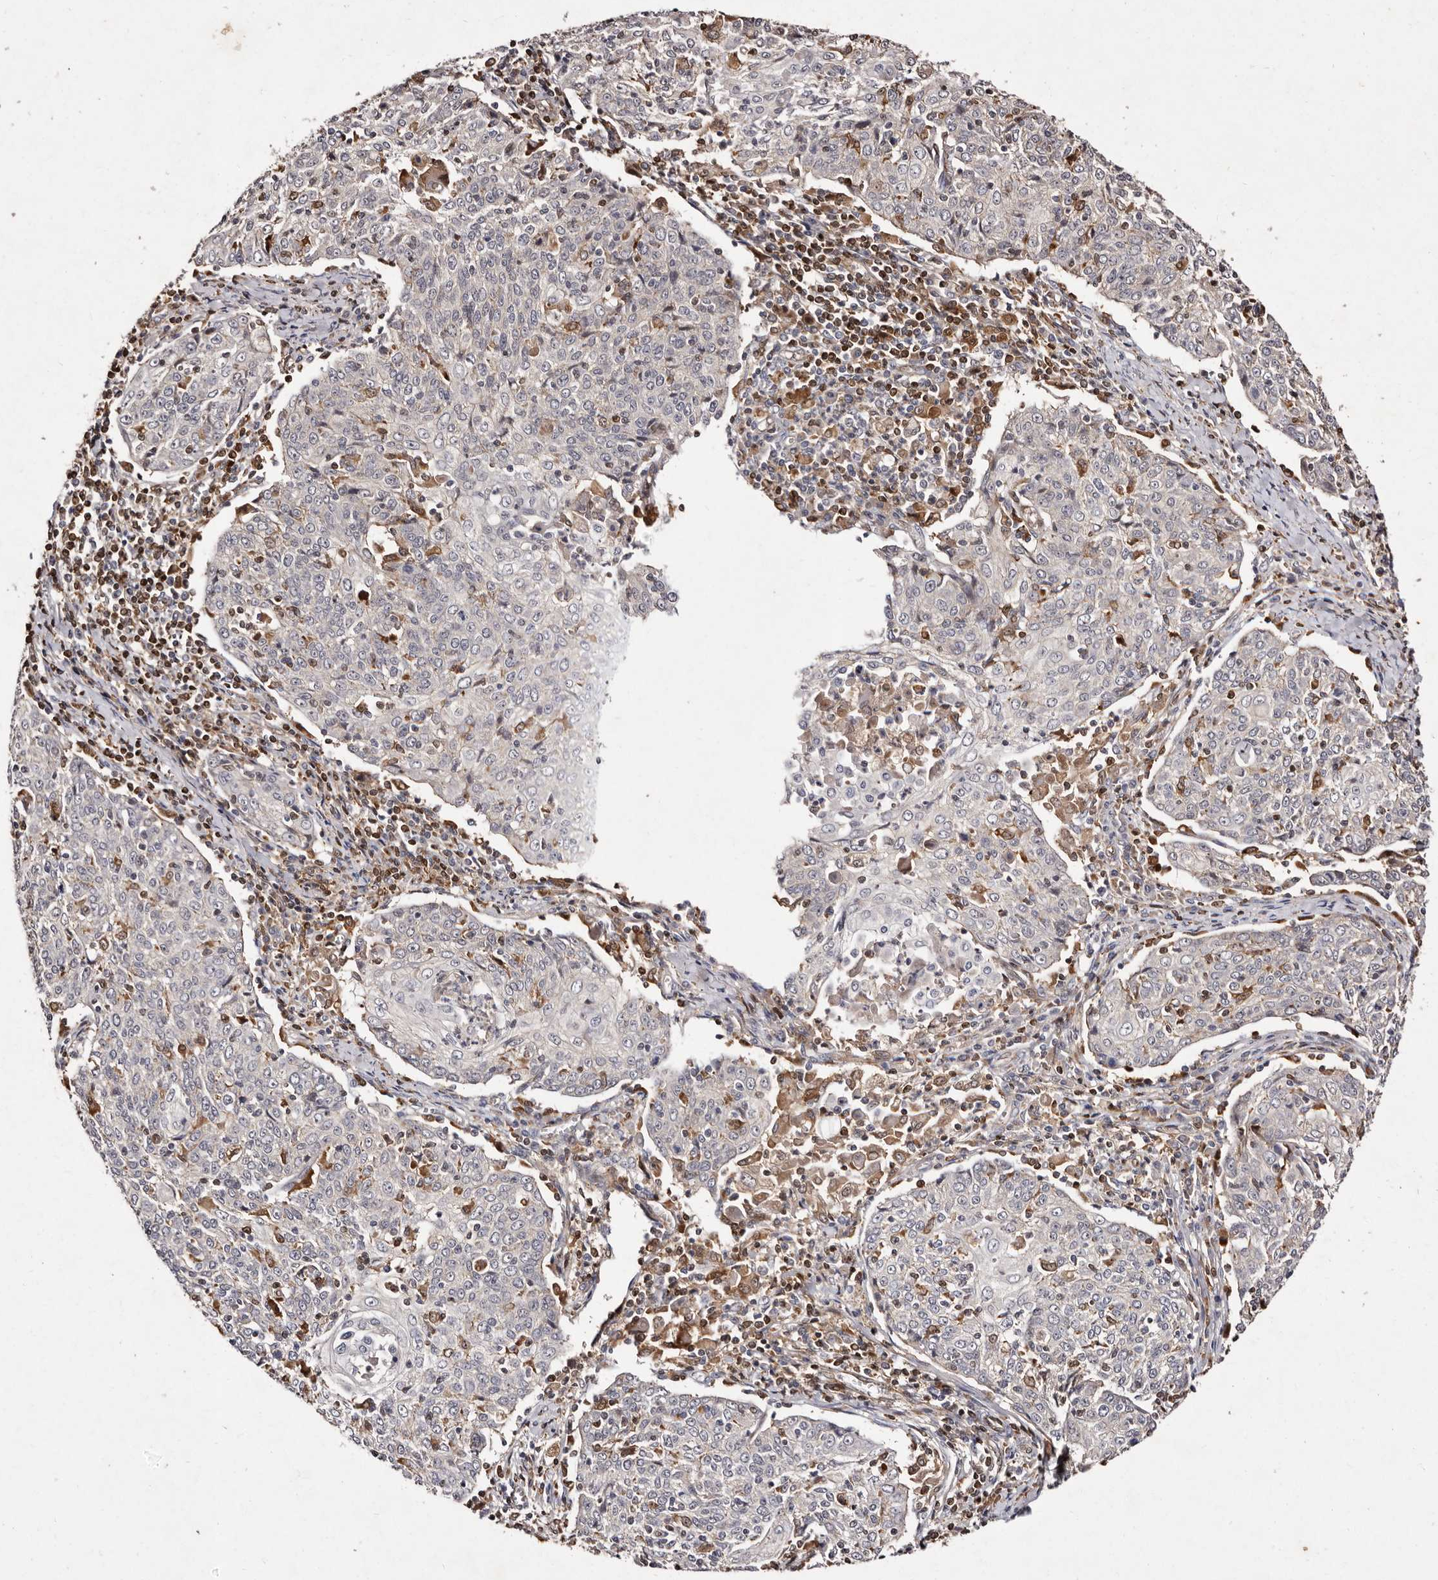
{"staining": {"intensity": "negative", "quantity": "none", "location": "none"}, "tissue": "cervical cancer", "cell_type": "Tumor cells", "image_type": "cancer", "snomed": [{"axis": "morphology", "description": "Squamous cell carcinoma, NOS"}, {"axis": "topography", "description": "Cervix"}], "caption": "This is an immunohistochemistry (IHC) image of cervical squamous cell carcinoma. There is no expression in tumor cells.", "gene": "GIMAP4", "patient": {"sex": "female", "age": 48}}